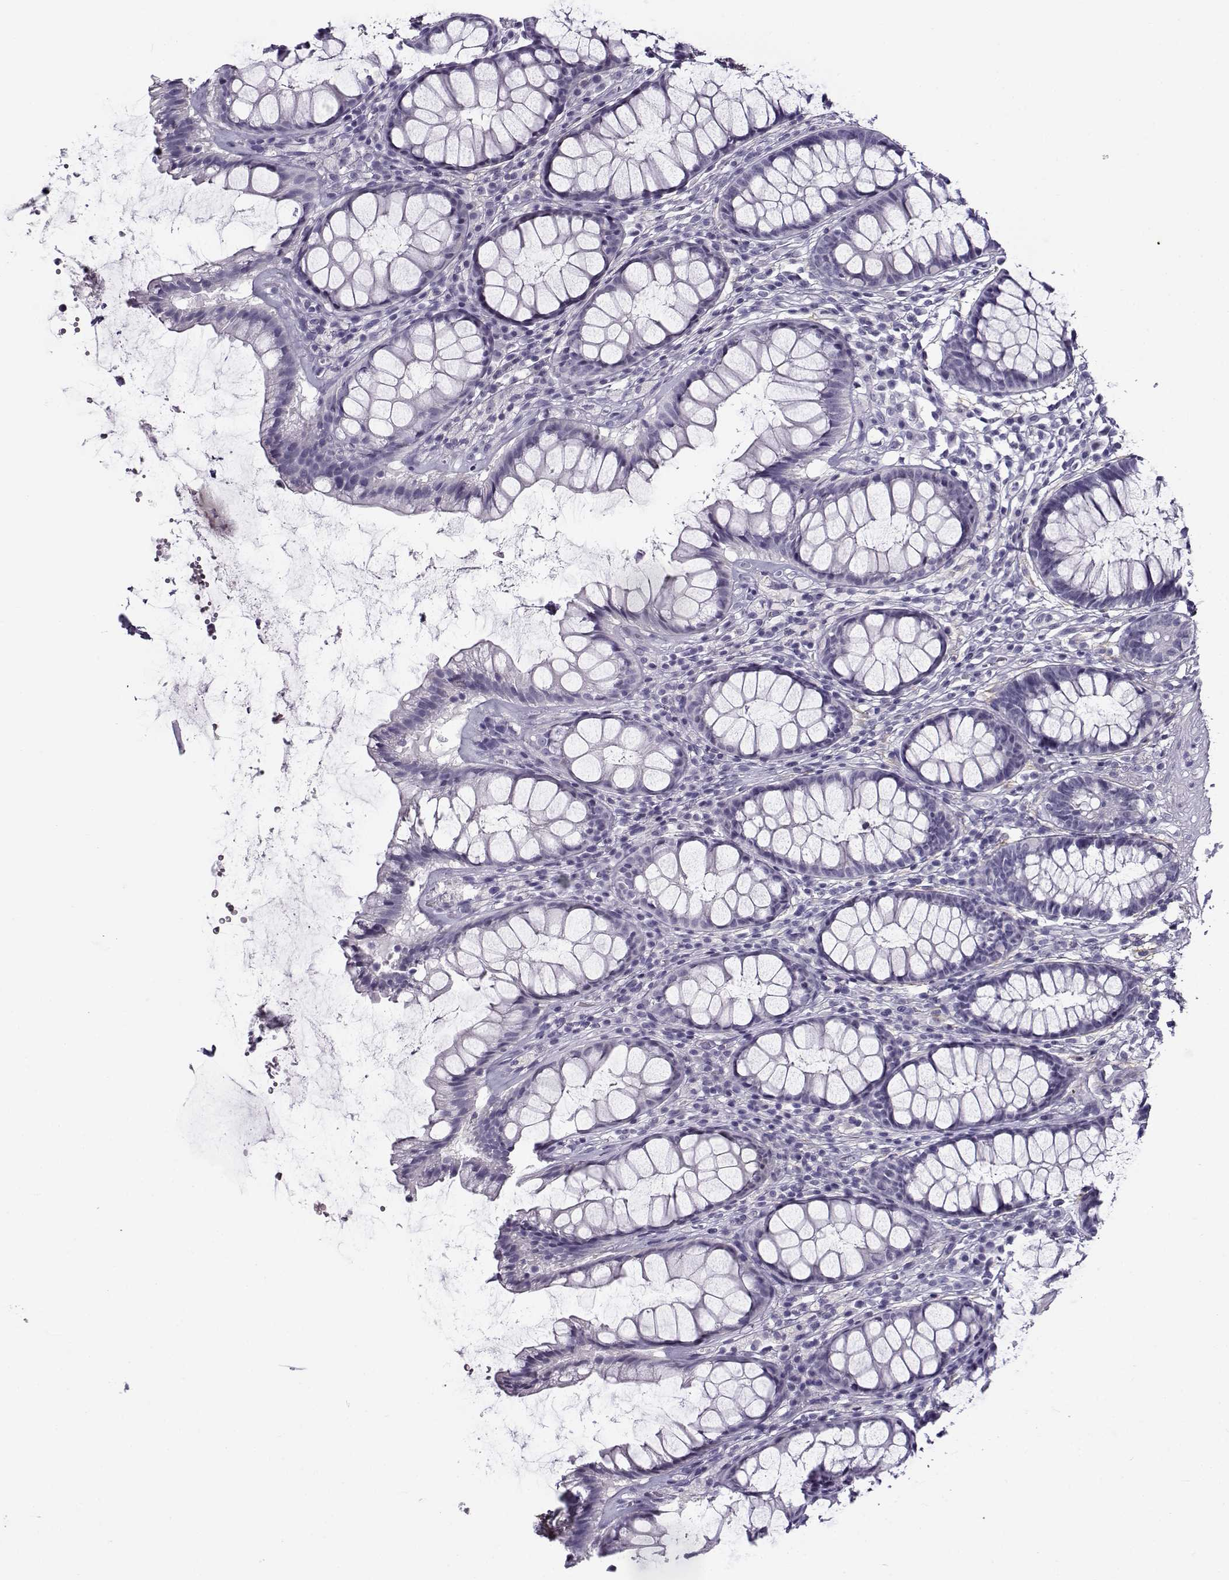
{"staining": {"intensity": "negative", "quantity": "none", "location": "none"}, "tissue": "rectum", "cell_type": "Glandular cells", "image_type": "normal", "snomed": [{"axis": "morphology", "description": "Normal tissue, NOS"}, {"axis": "topography", "description": "Rectum"}], "caption": "High magnification brightfield microscopy of unremarkable rectum stained with DAB (brown) and counterstained with hematoxylin (blue): glandular cells show no significant expression.", "gene": "GTSF1L", "patient": {"sex": "male", "age": 72}}